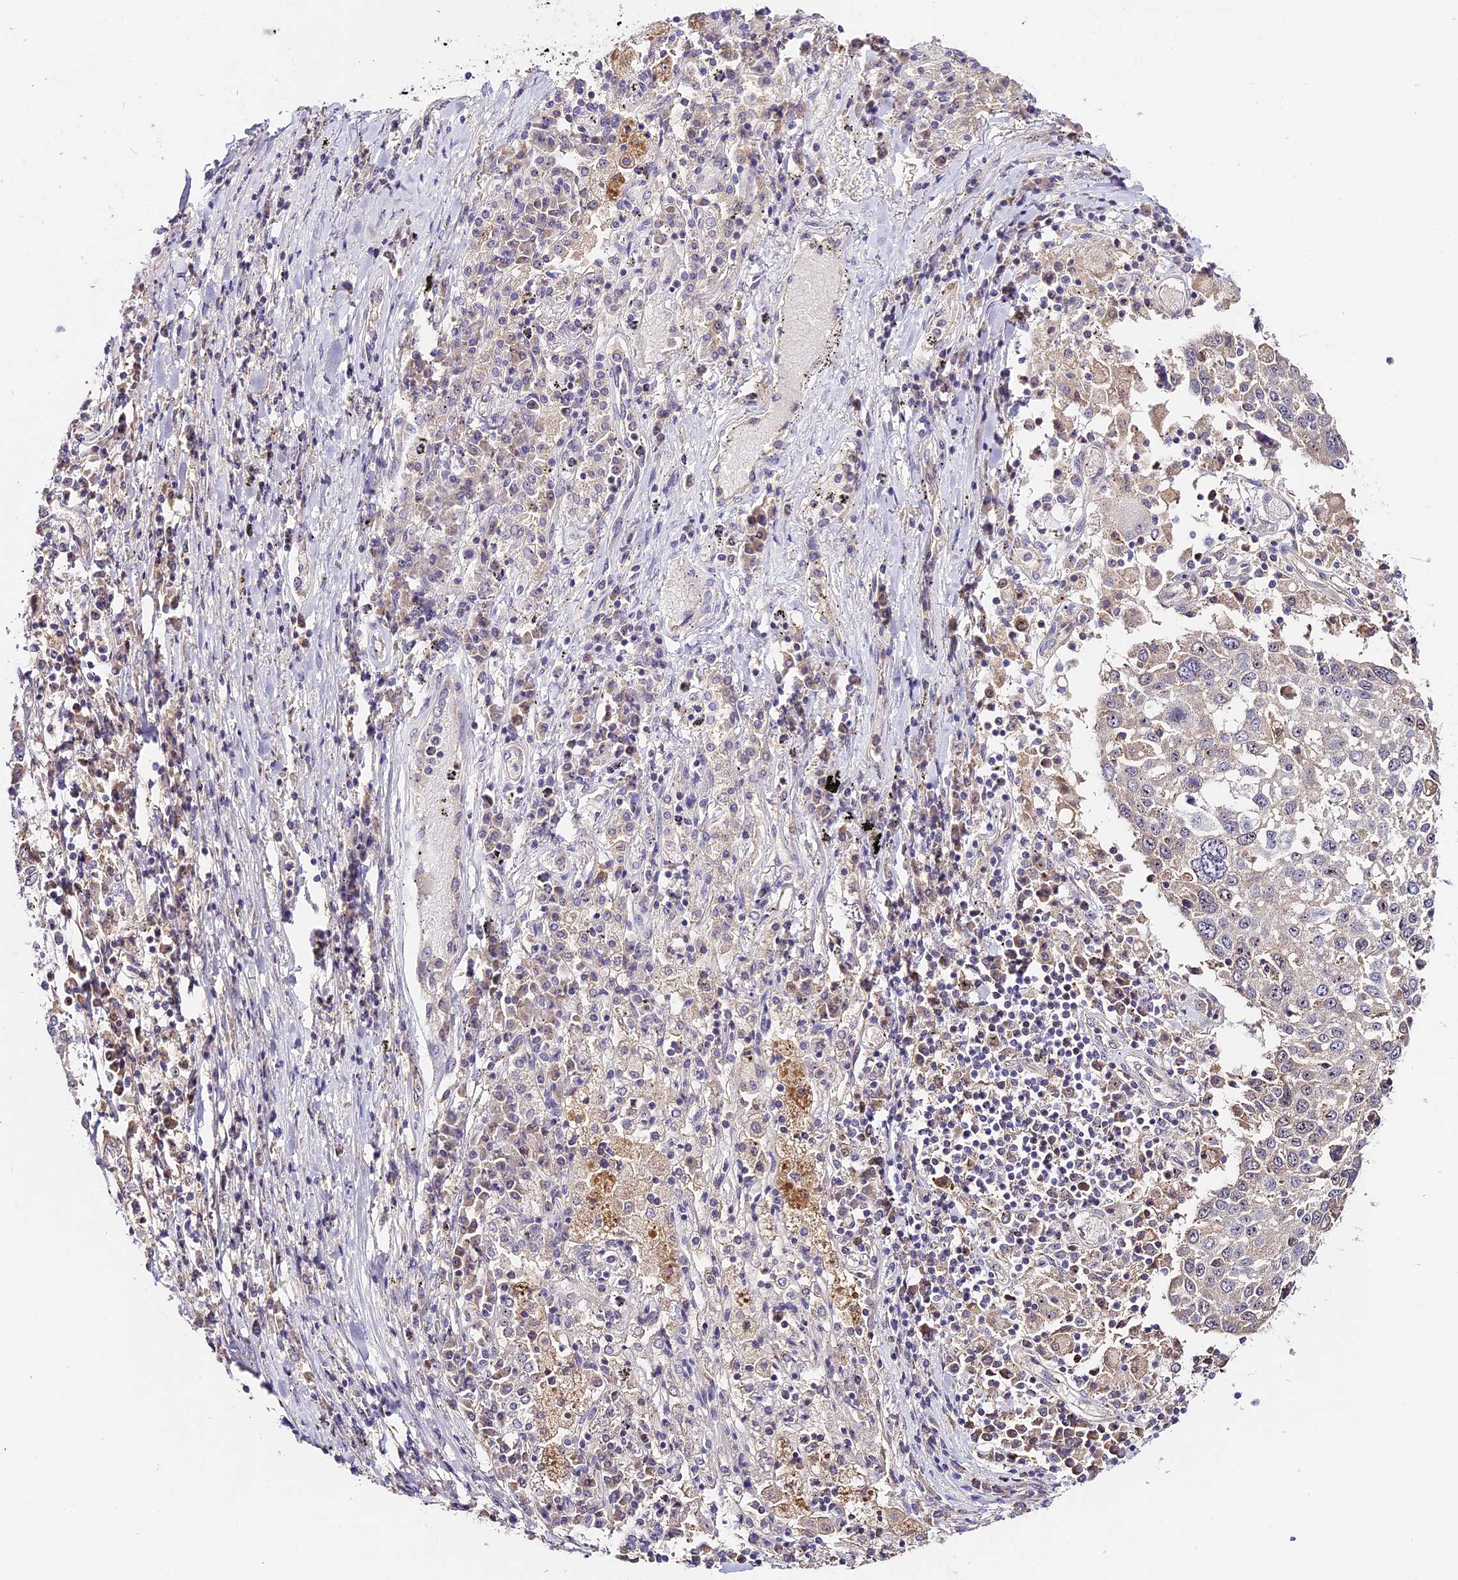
{"staining": {"intensity": "negative", "quantity": "none", "location": "none"}, "tissue": "lung cancer", "cell_type": "Tumor cells", "image_type": "cancer", "snomed": [{"axis": "morphology", "description": "Squamous cell carcinoma, NOS"}, {"axis": "topography", "description": "Lung"}], "caption": "This is a micrograph of IHC staining of lung squamous cell carcinoma, which shows no positivity in tumor cells.", "gene": "RAD51", "patient": {"sex": "male", "age": 65}}